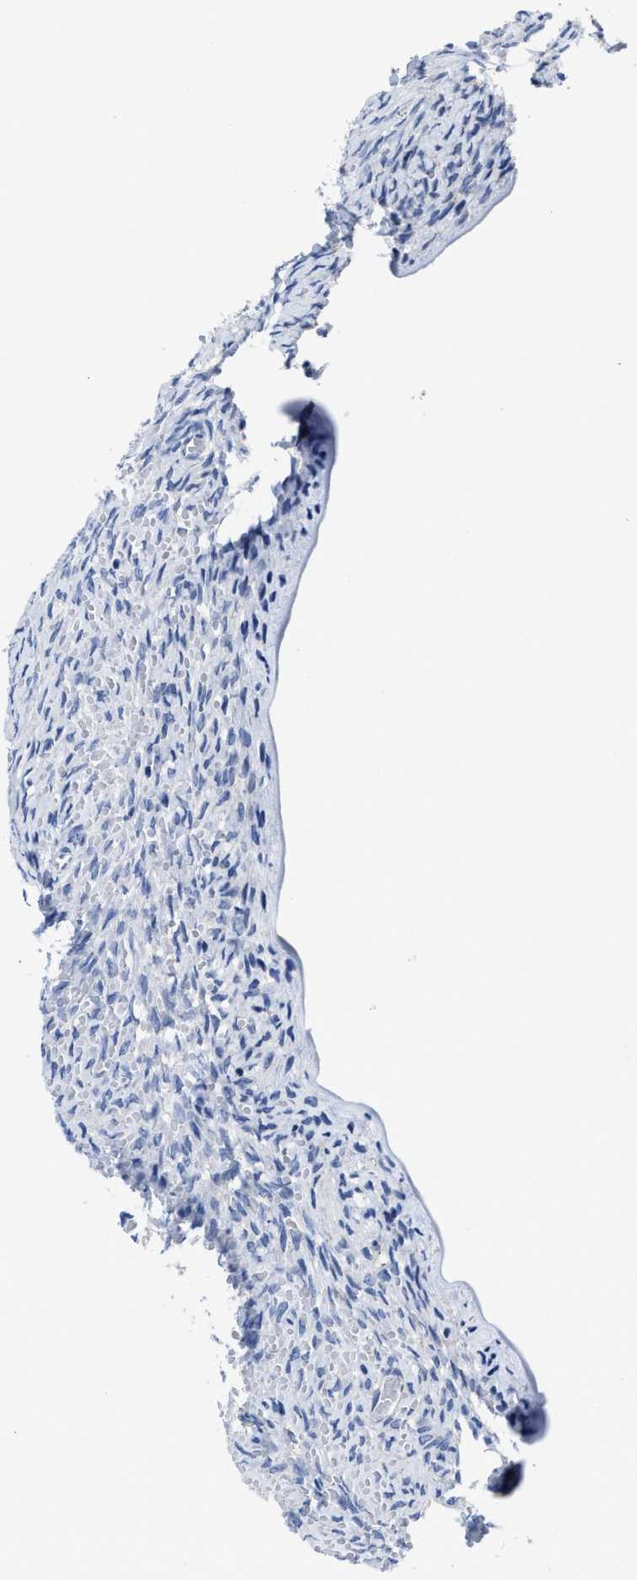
{"staining": {"intensity": "negative", "quantity": "none", "location": "none"}, "tissue": "ovary", "cell_type": "Ovarian stroma cells", "image_type": "normal", "snomed": [{"axis": "morphology", "description": "Normal tissue, NOS"}, {"axis": "topography", "description": "Ovary"}], "caption": "A high-resolution photomicrograph shows immunohistochemistry (IHC) staining of unremarkable ovary, which exhibits no significant staining in ovarian stroma cells.", "gene": "HOOK1", "patient": {"sex": "female", "age": 27}}